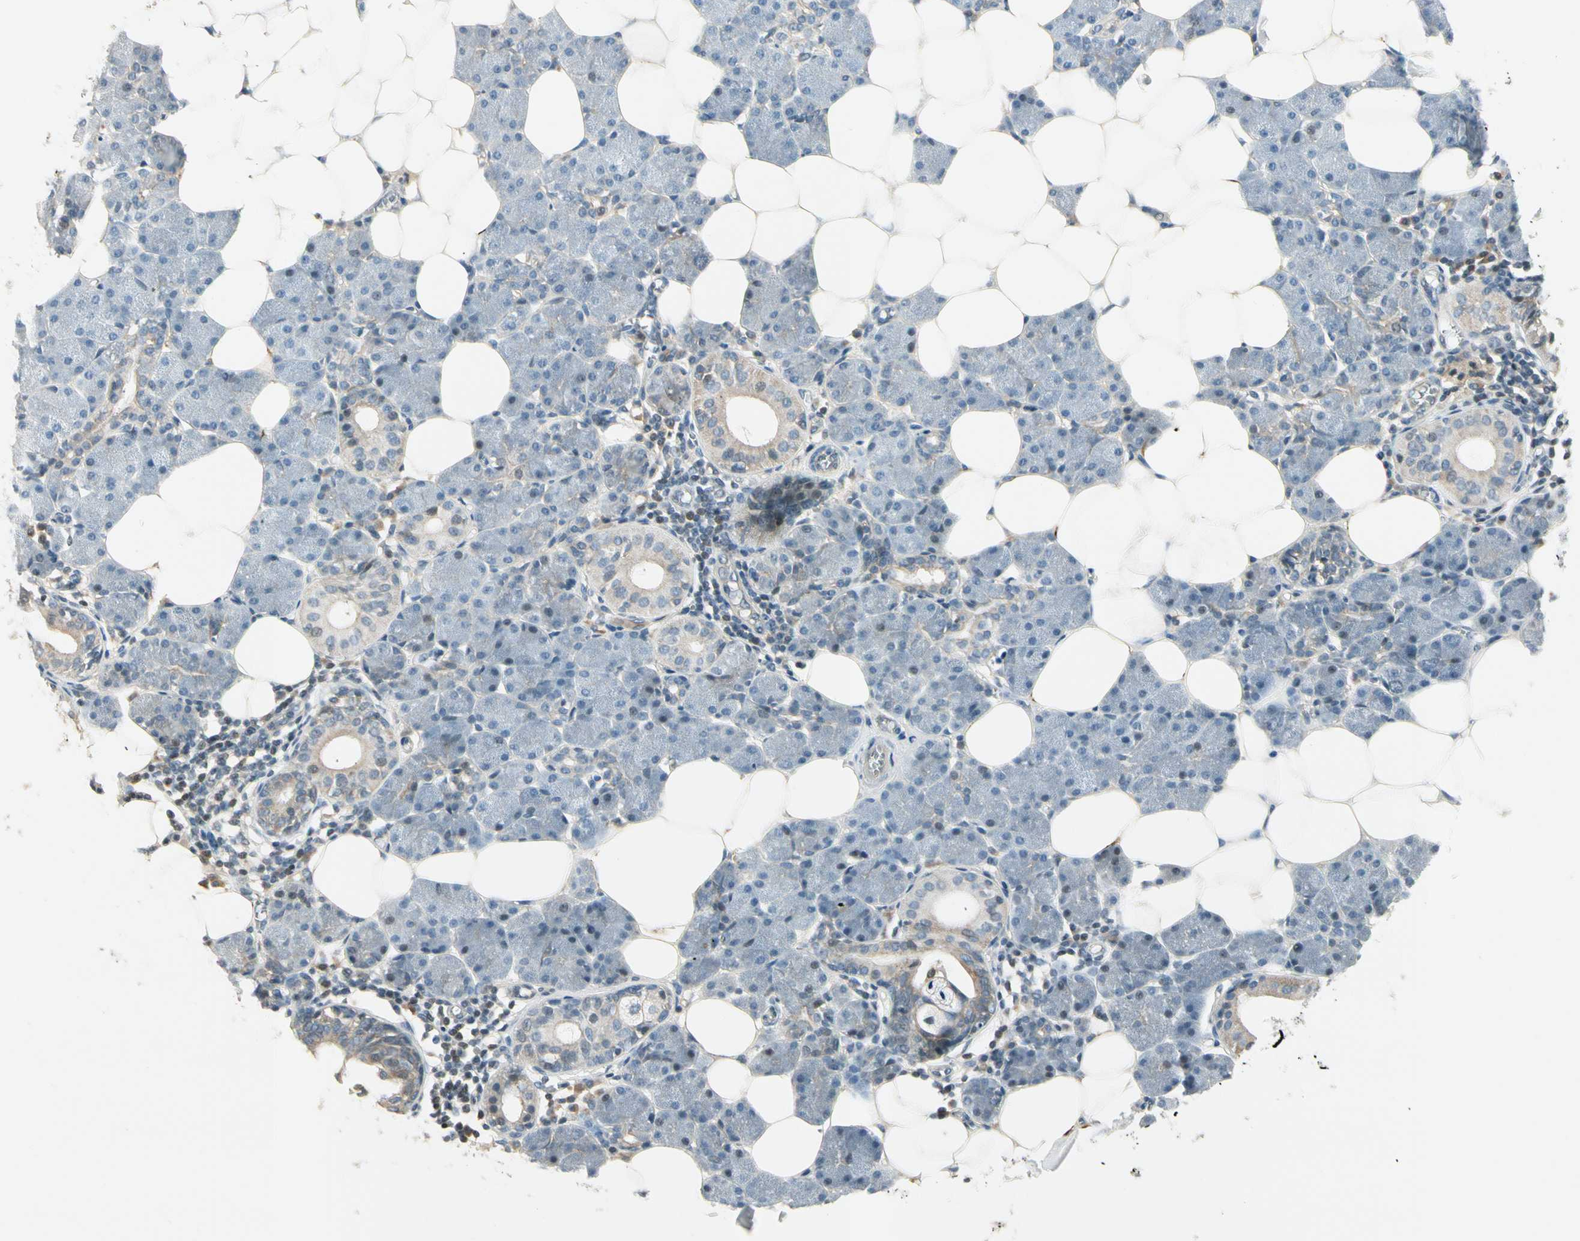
{"staining": {"intensity": "moderate", "quantity": "<25%", "location": "cytoplasmic/membranous"}, "tissue": "salivary gland", "cell_type": "Glandular cells", "image_type": "normal", "snomed": [{"axis": "morphology", "description": "Normal tissue, NOS"}, {"axis": "morphology", "description": "Adenoma, NOS"}, {"axis": "topography", "description": "Salivary gland"}], "caption": "Moderate cytoplasmic/membranous positivity is appreciated in approximately <25% of glandular cells in benign salivary gland.", "gene": "ICAM5", "patient": {"sex": "female", "age": 32}}